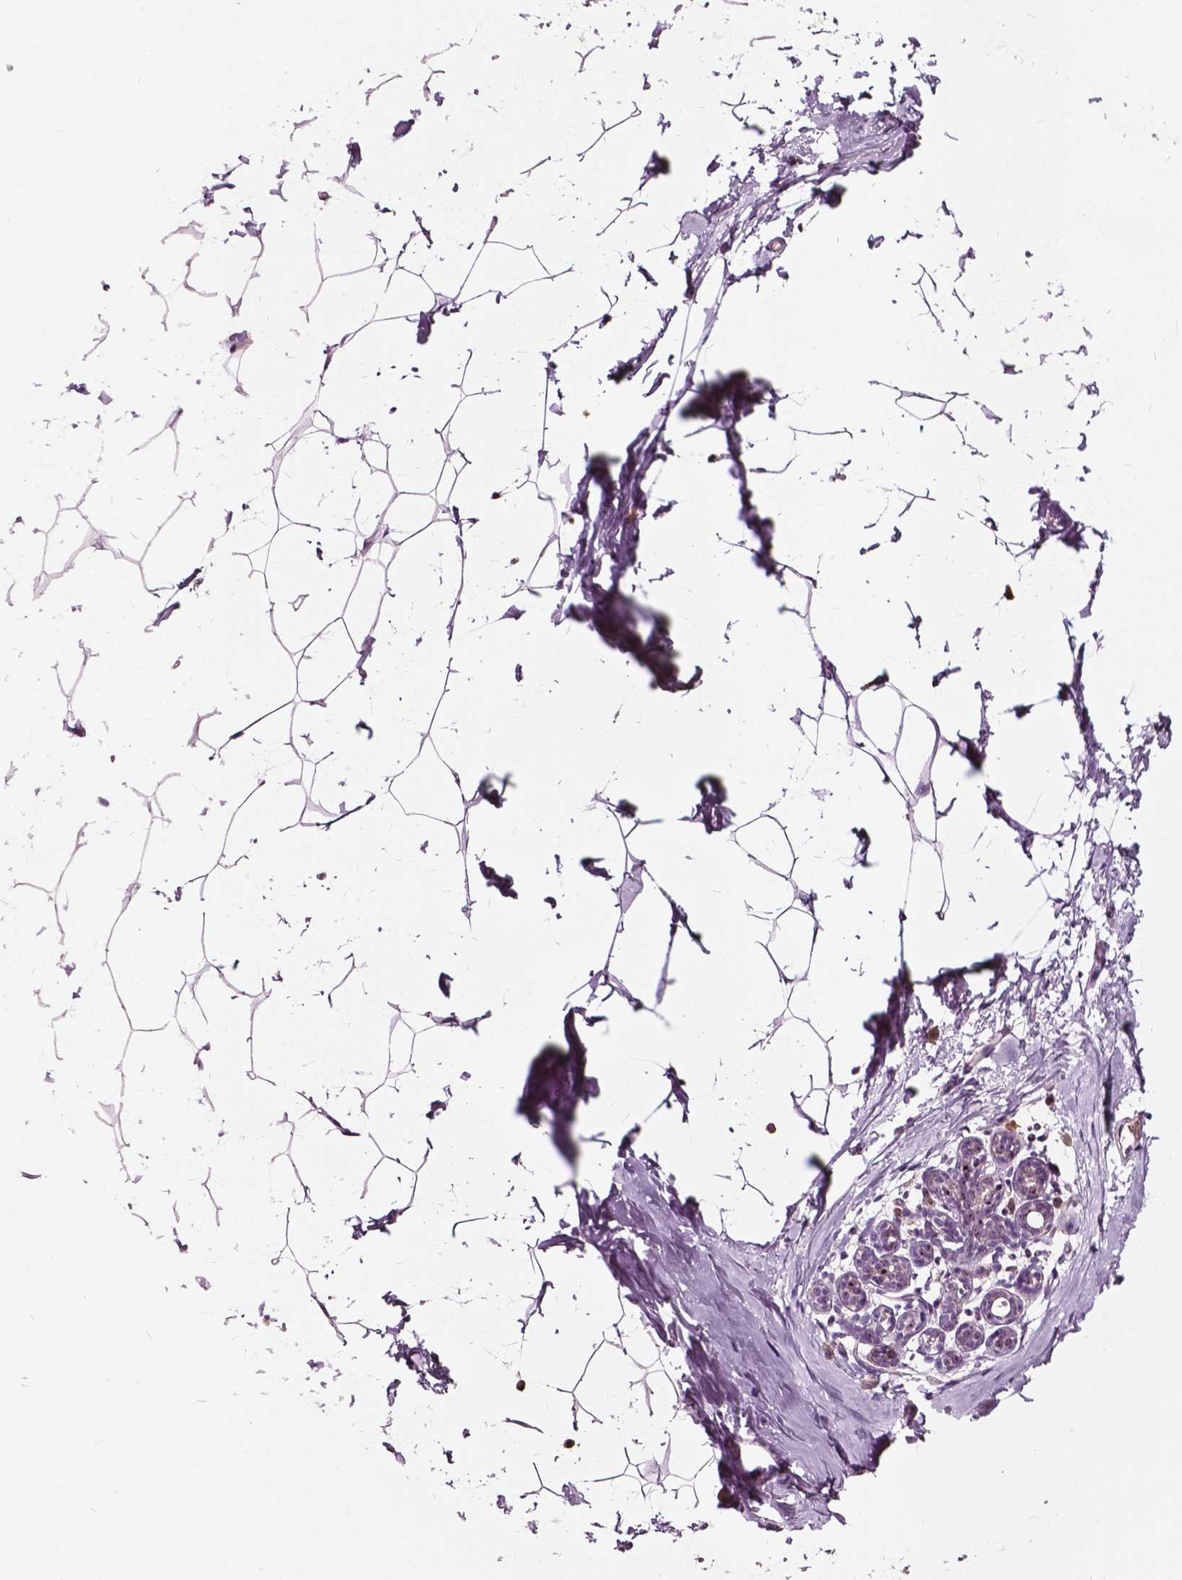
{"staining": {"intensity": "negative", "quantity": "none", "location": "none"}, "tissue": "breast", "cell_type": "Adipocytes", "image_type": "normal", "snomed": [{"axis": "morphology", "description": "Normal tissue, NOS"}, {"axis": "topography", "description": "Breast"}], "caption": "Immunohistochemical staining of unremarkable breast reveals no significant staining in adipocytes.", "gene": "ODF3L2", "patient": {"sex": "female", "age": 32}}